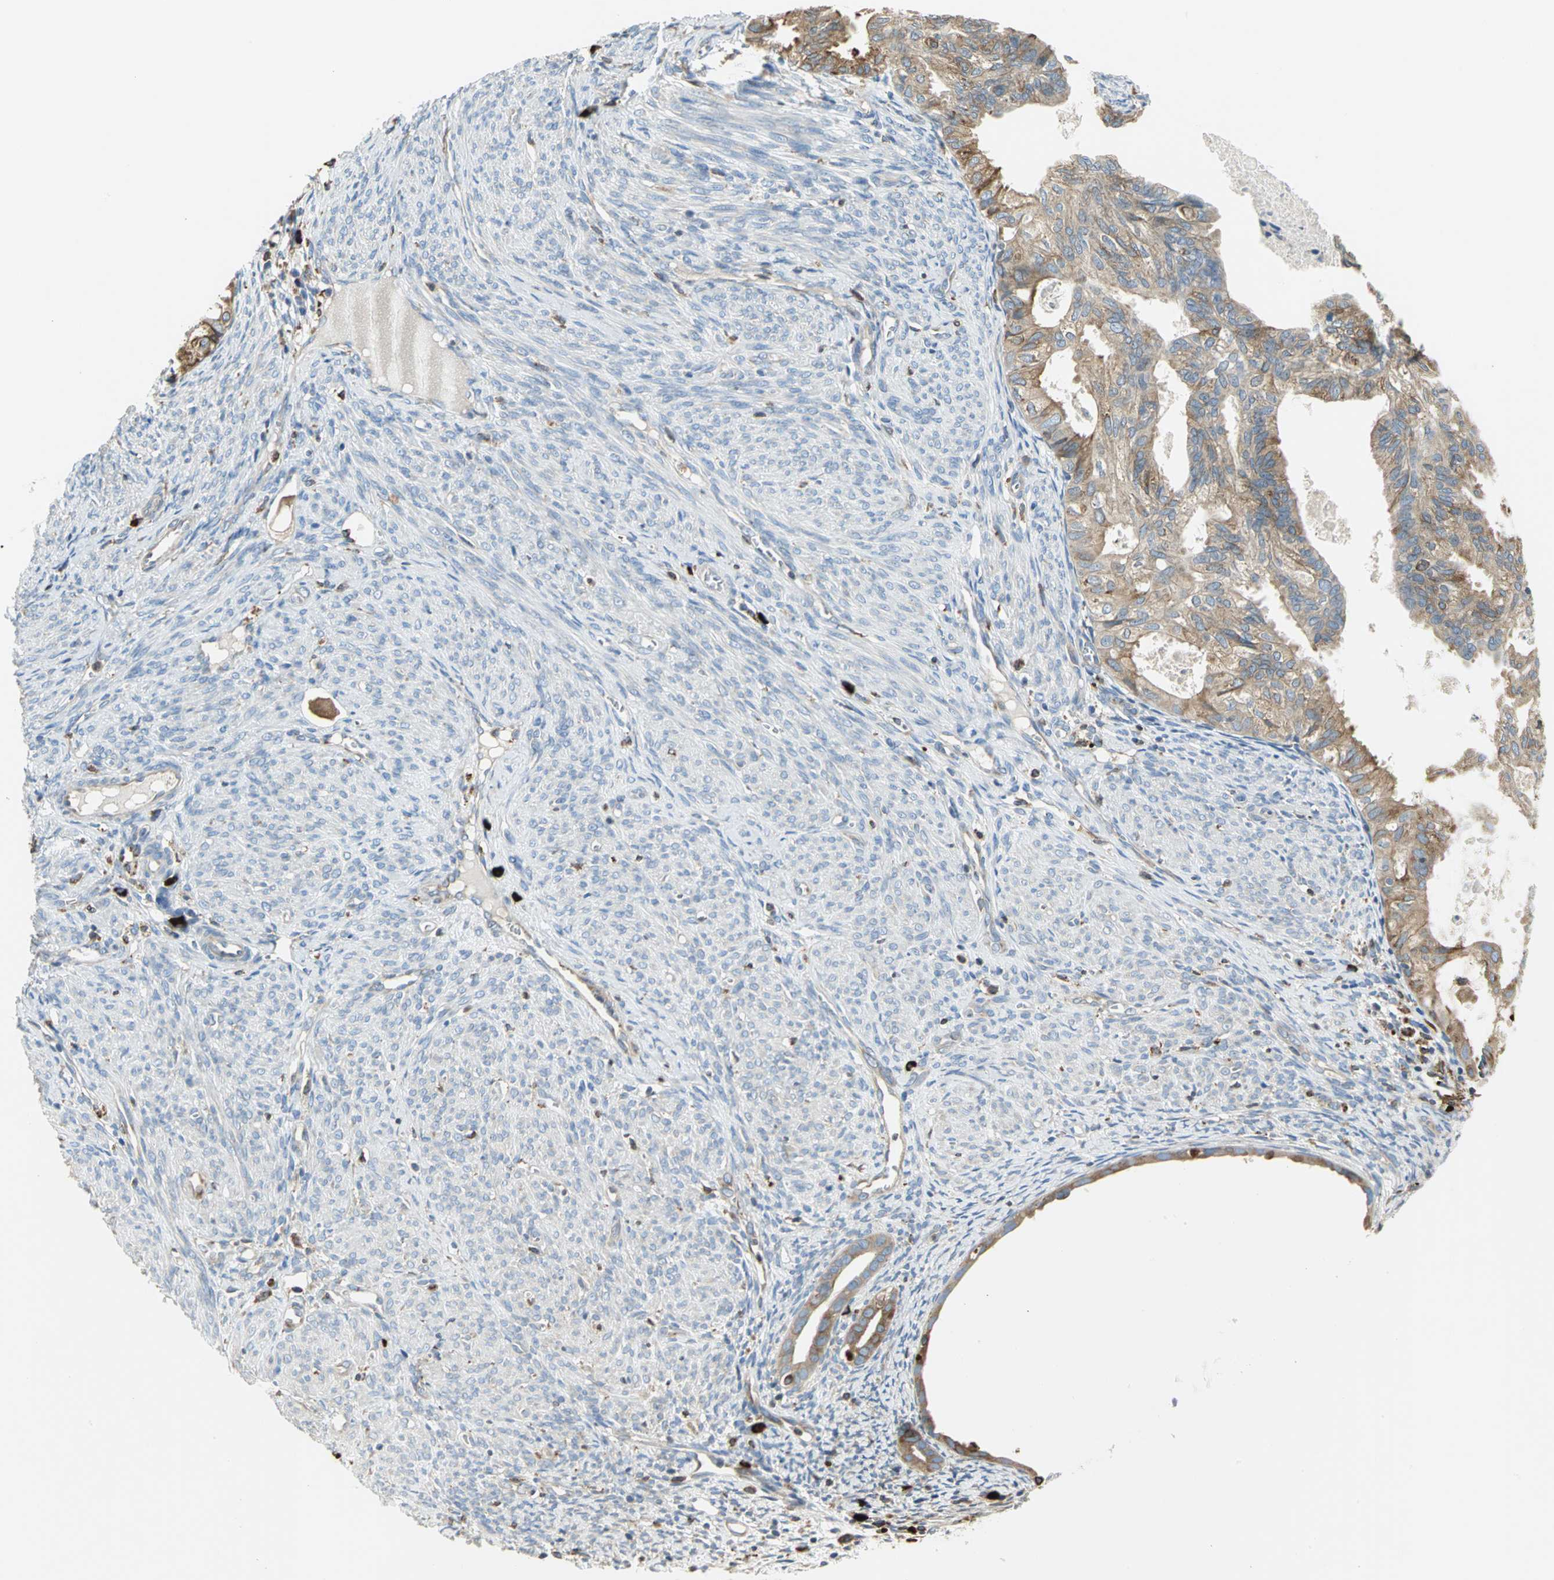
{"staining": {"intensity": "moderate", "quantity": ">75%", "location": "cytoplasmic/membranous"}, "tissue": "cervical cancer", "cell_type": "Tumor cells", "image_type": "cancer", "snomed": [{"axis": "morphology", "description": "Normal tissue, NOS"}, {"axis": "morphology", "description": "Adenocarcinoma, NOS"}, {"axis": "topography", "description": "Cervix"}, {"axis": "topography", "description": "Endometrium"}], "caption": "About >75% of tumor cells in human adenocarcinoma (cervical) reveal moderate cytoplasmic/membranous protein staining as visualized by brown immunohistochemical staining.", "gene": "SDF2L1", "patient": {"sex": "female", "age": 86}}